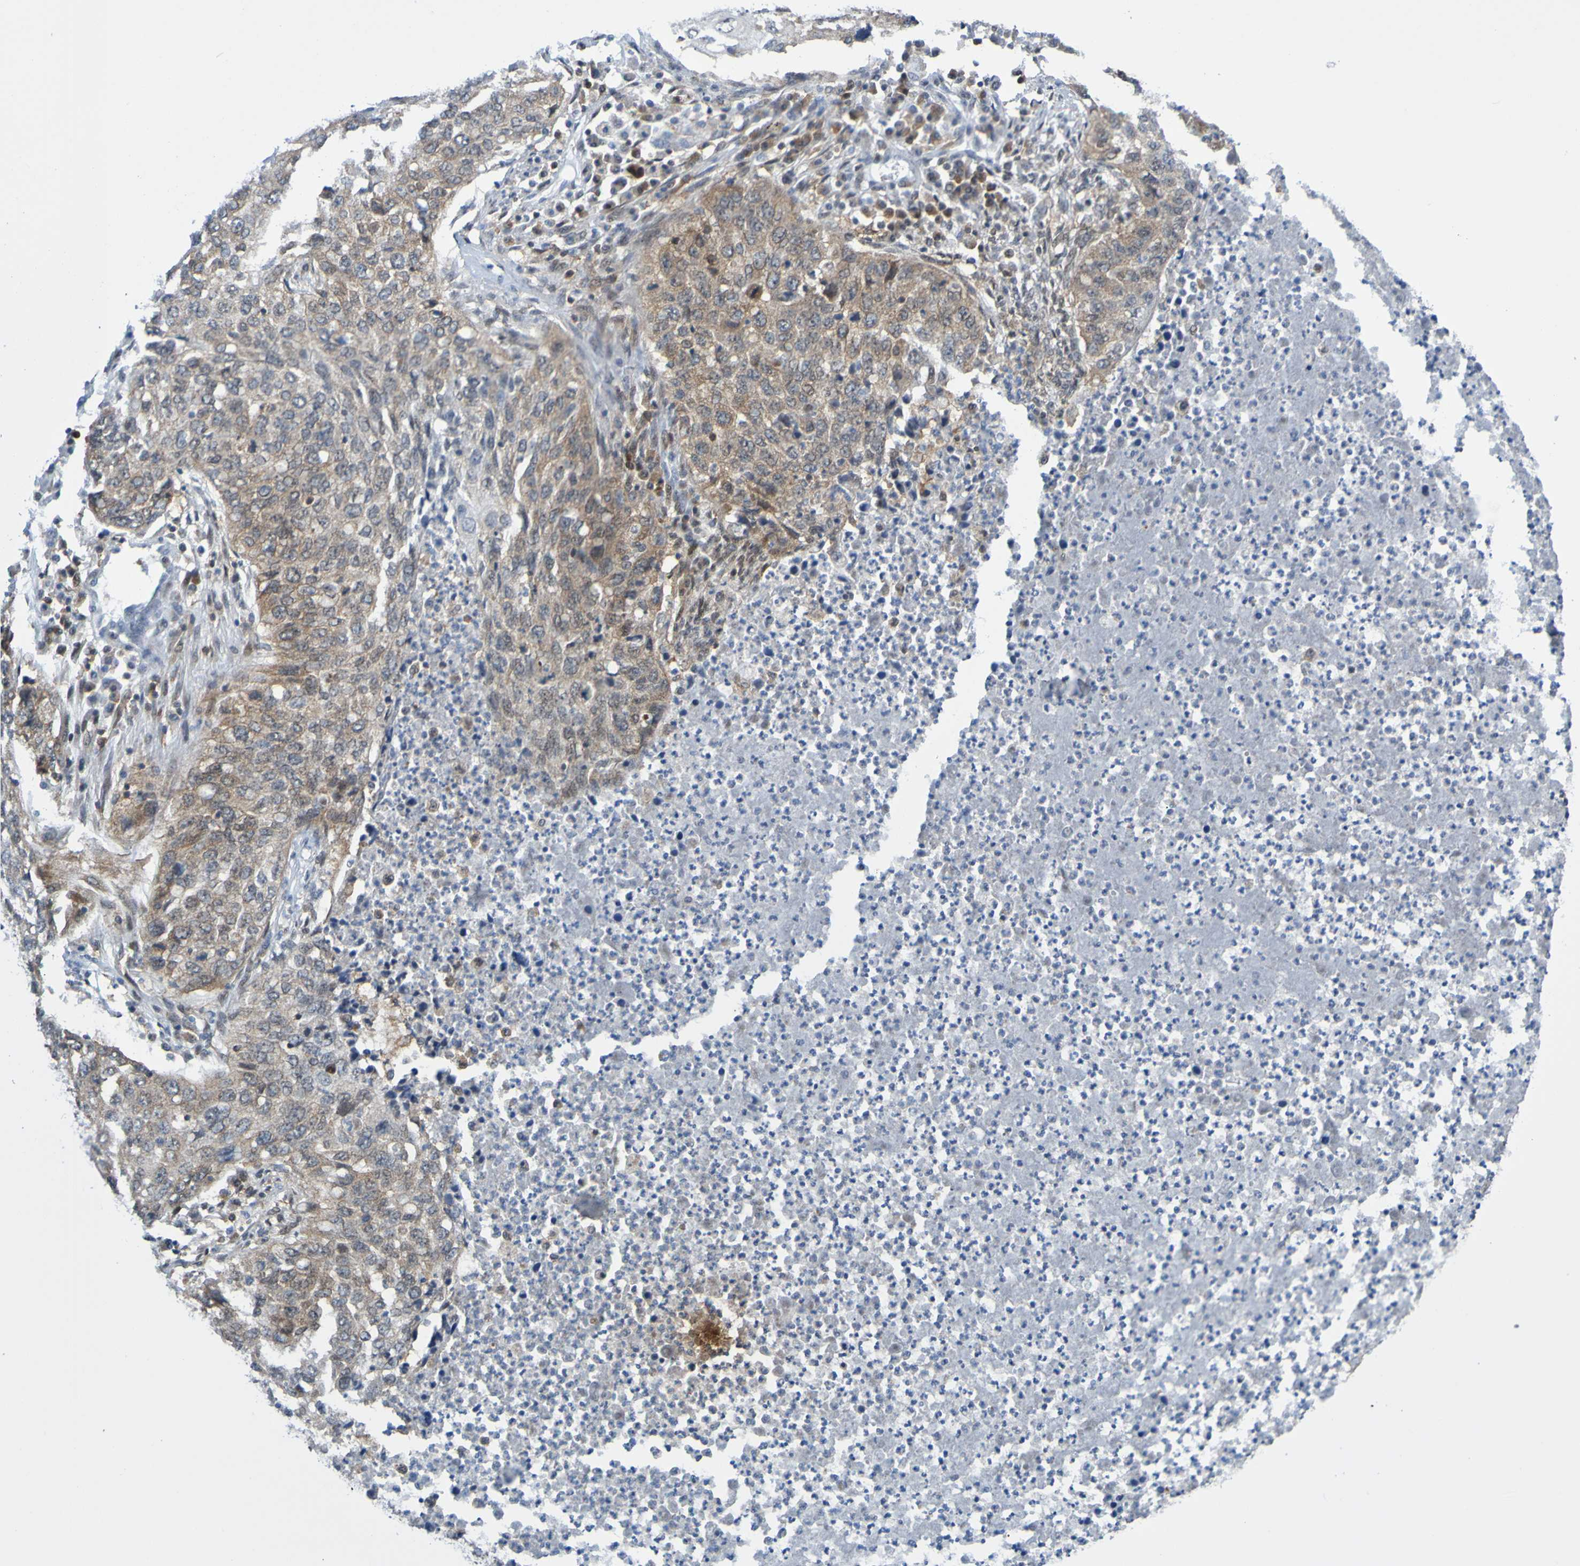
{"staining": {"intensity": "weak", "quantity": ">75%", "location": "cytoplasmic/membranous"}, "tissue": "lung cancer", "cell_type": "Tumor cells", "image_type": "cancer", "snomed": [{"axis": "morphology", "description": "Squamous cell carcinoma, NOS"}, {"axis": "topography", "description": "Lung"}], "caption": "Immunohistochemical staining of human lung cancer displays weak cytoplasmic/membranous protein expression in about >75% of tumor cells.", "gene": "ATIC", "patient": {"sex": "female", "age": 63}}